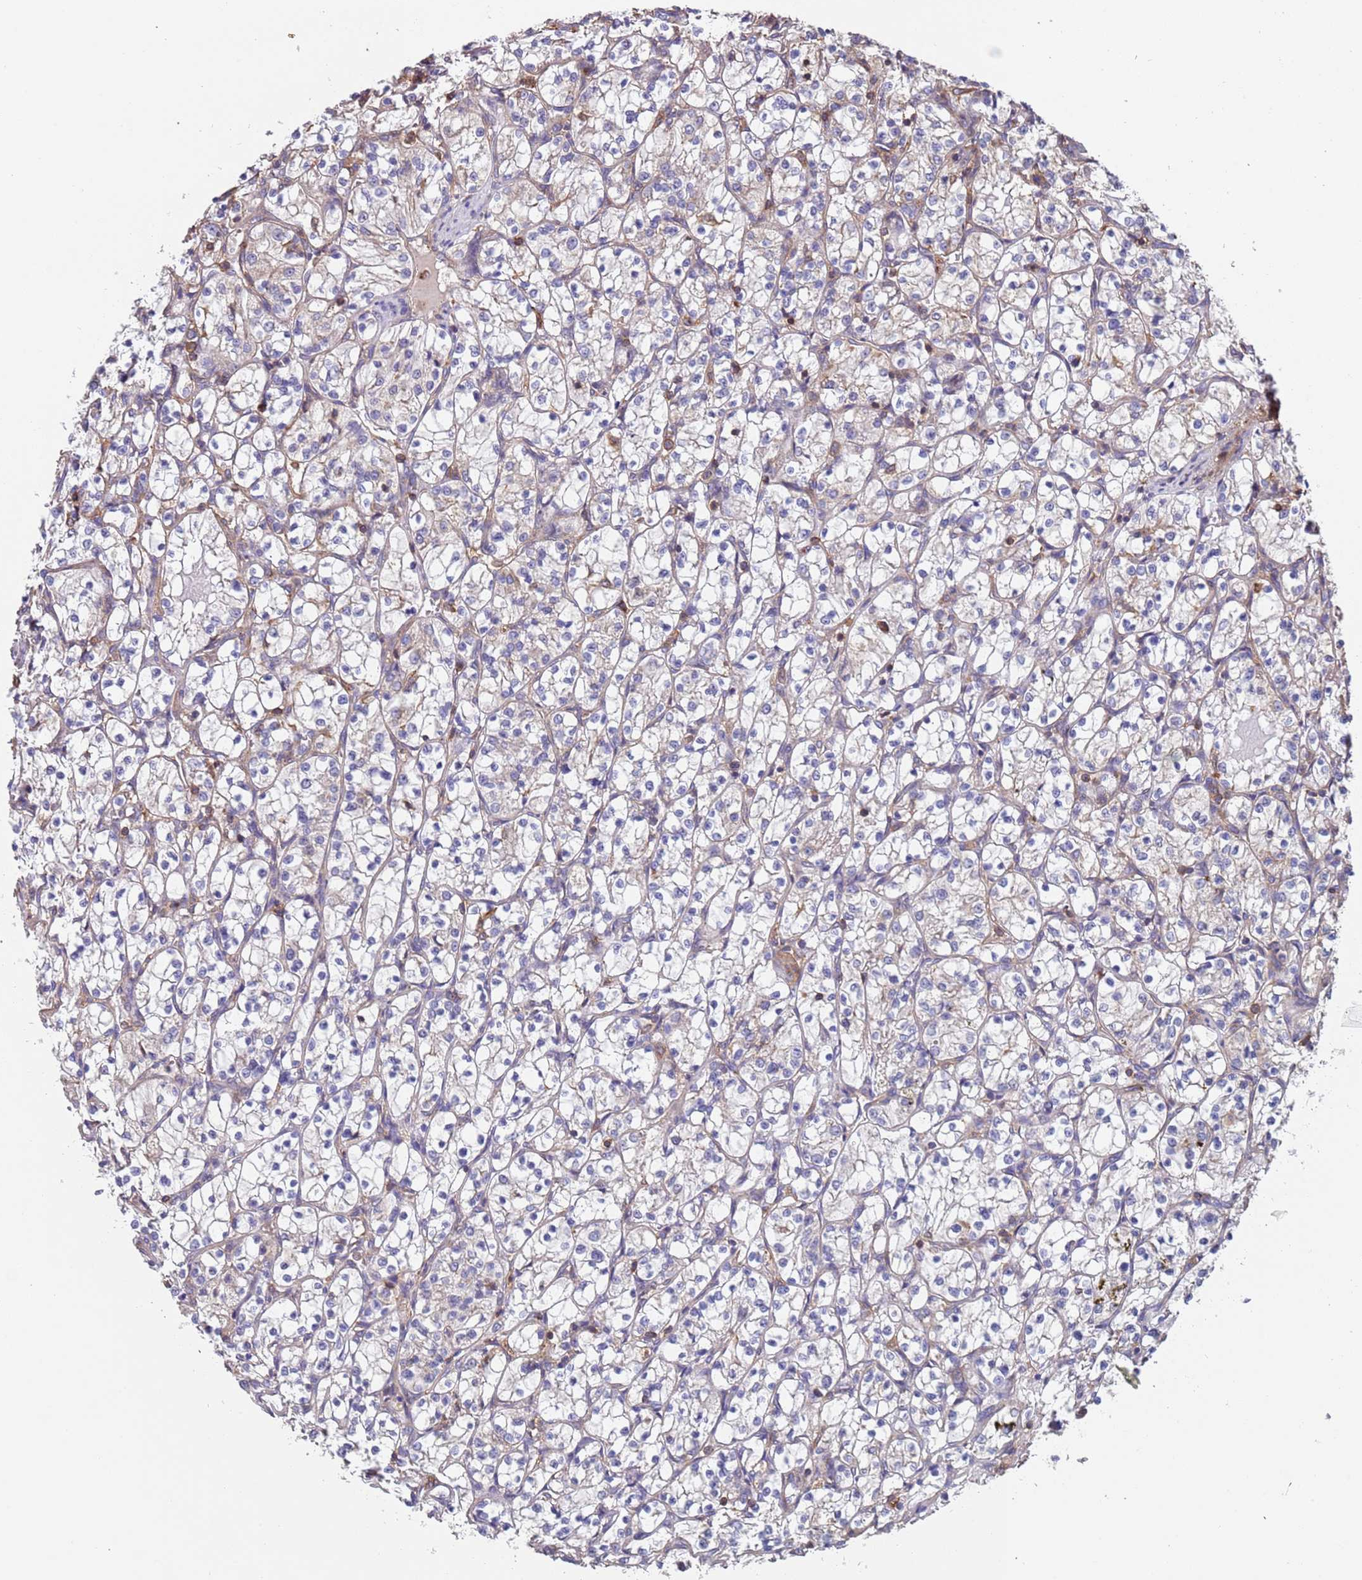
{"staining": {"intensity": "negative", "quantity": "none", "location": "none"}, "tissue": "renal cancer", "cell_type": "Tumor cells", "image_type": "cancer", "snomed": [{"axis": "morphology", "description": "Adenocarcinoma, NOS"}, {"axis": "topography", "description": "Kidney"}], "caption": "A photomicrograph of renal cancer (adenocarcinoma) stained for a protein demonstrates no brown staining in tumor cells.", "gene": "SYT4", "patient": {"sex": "female", "age": 69}}